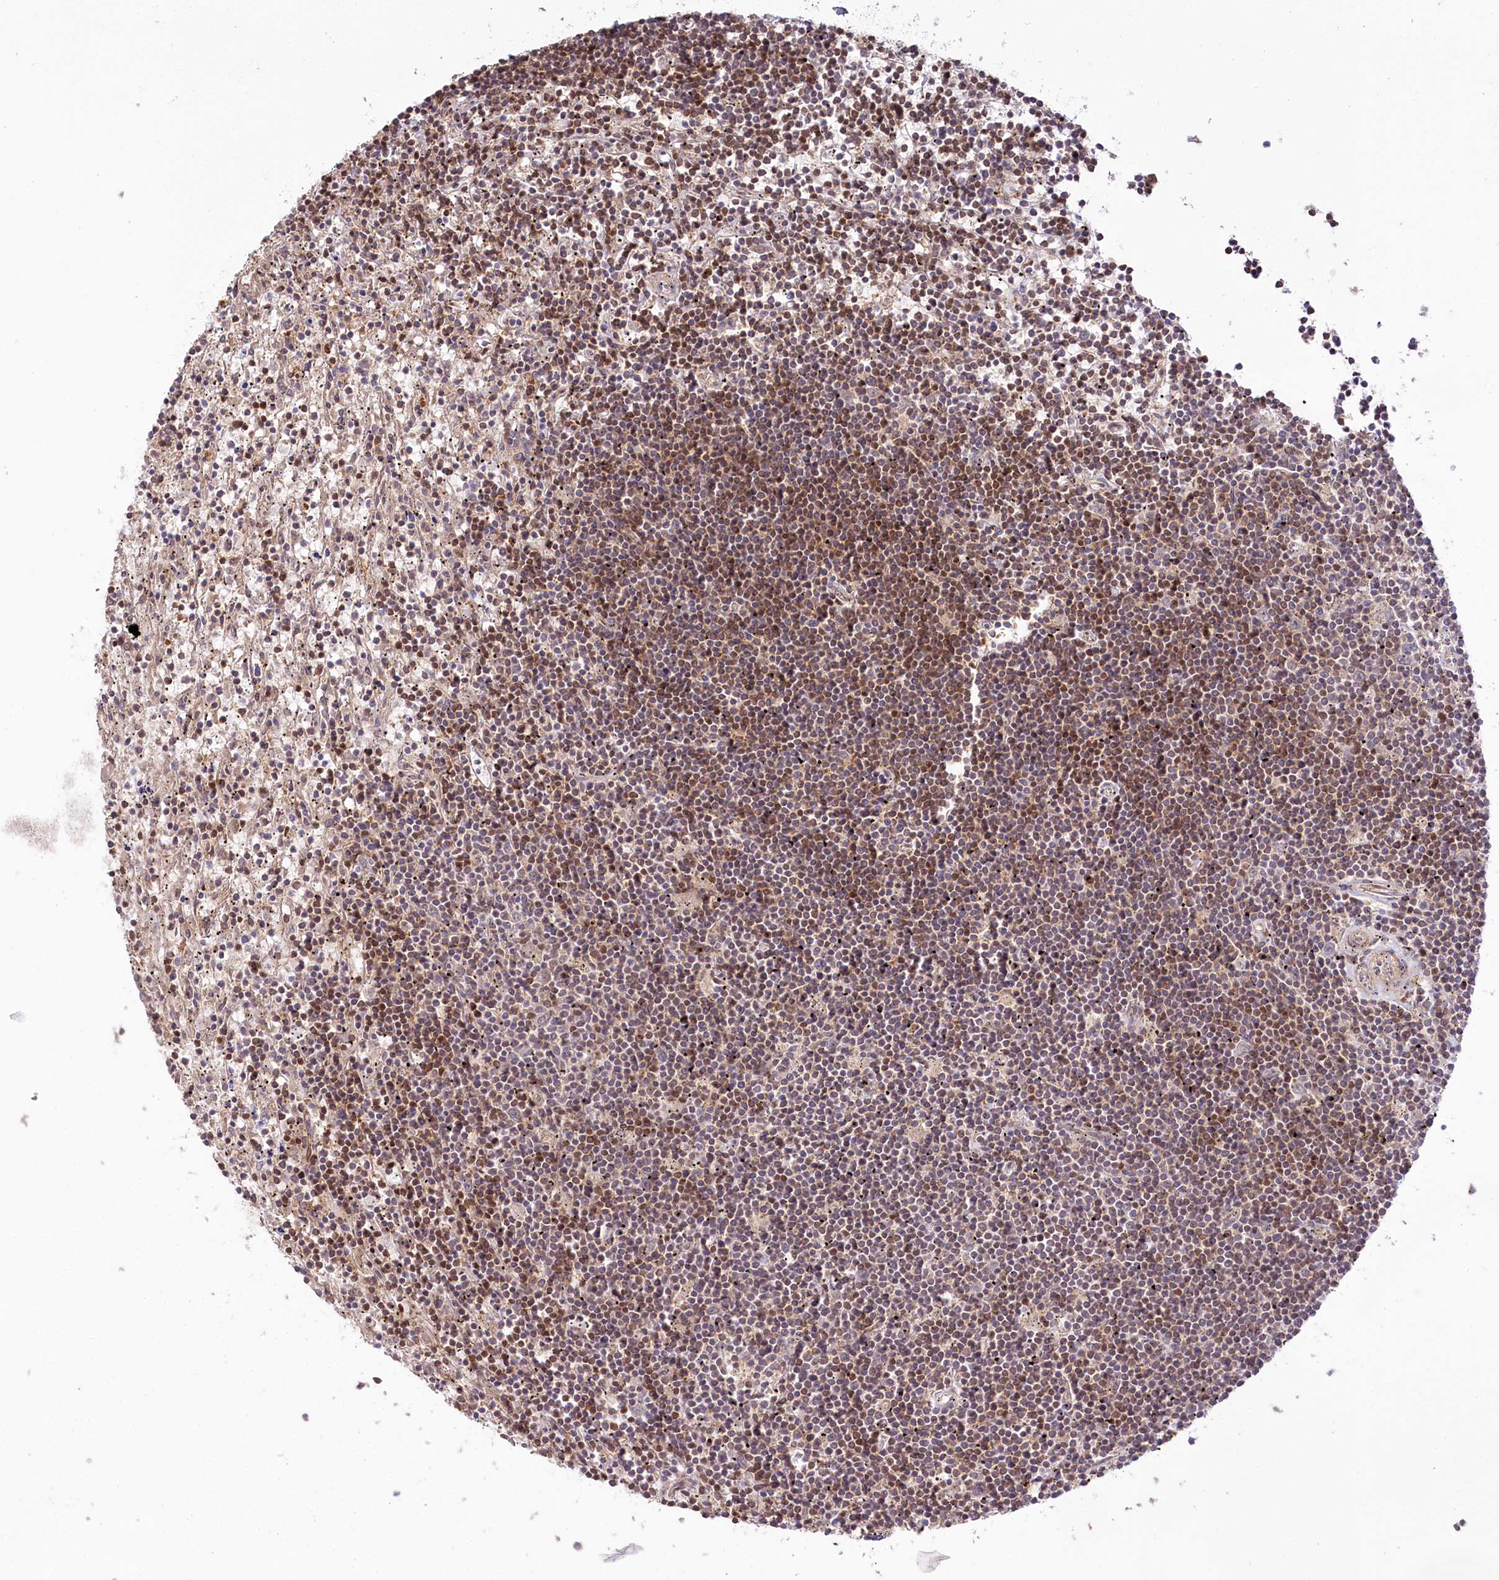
{"staining": {"intensity": "moderate", "quantity": "25%-75%", "location": "cytoplasmic/membranous"}, "tissue": "lymphoma", "cell_type": "Tumor cells", "image_type": "cancer", "snomed": [{"axis": "morphology", "description": "Malignant lymphoma, non-Hodgkin's type, Low grade"}, {"axis": "topography", "description": "Spleen"}], "caption": "Immunohistochemical staining of human low-grade malignant lymphoma, non-Hodgkin's type shows moderate cytoplasmic/membranous protein expression in approximately 25%-75% of tumor cells.", "gene": "CCDC91", "patient": {"sex": "male", "age": 76}}